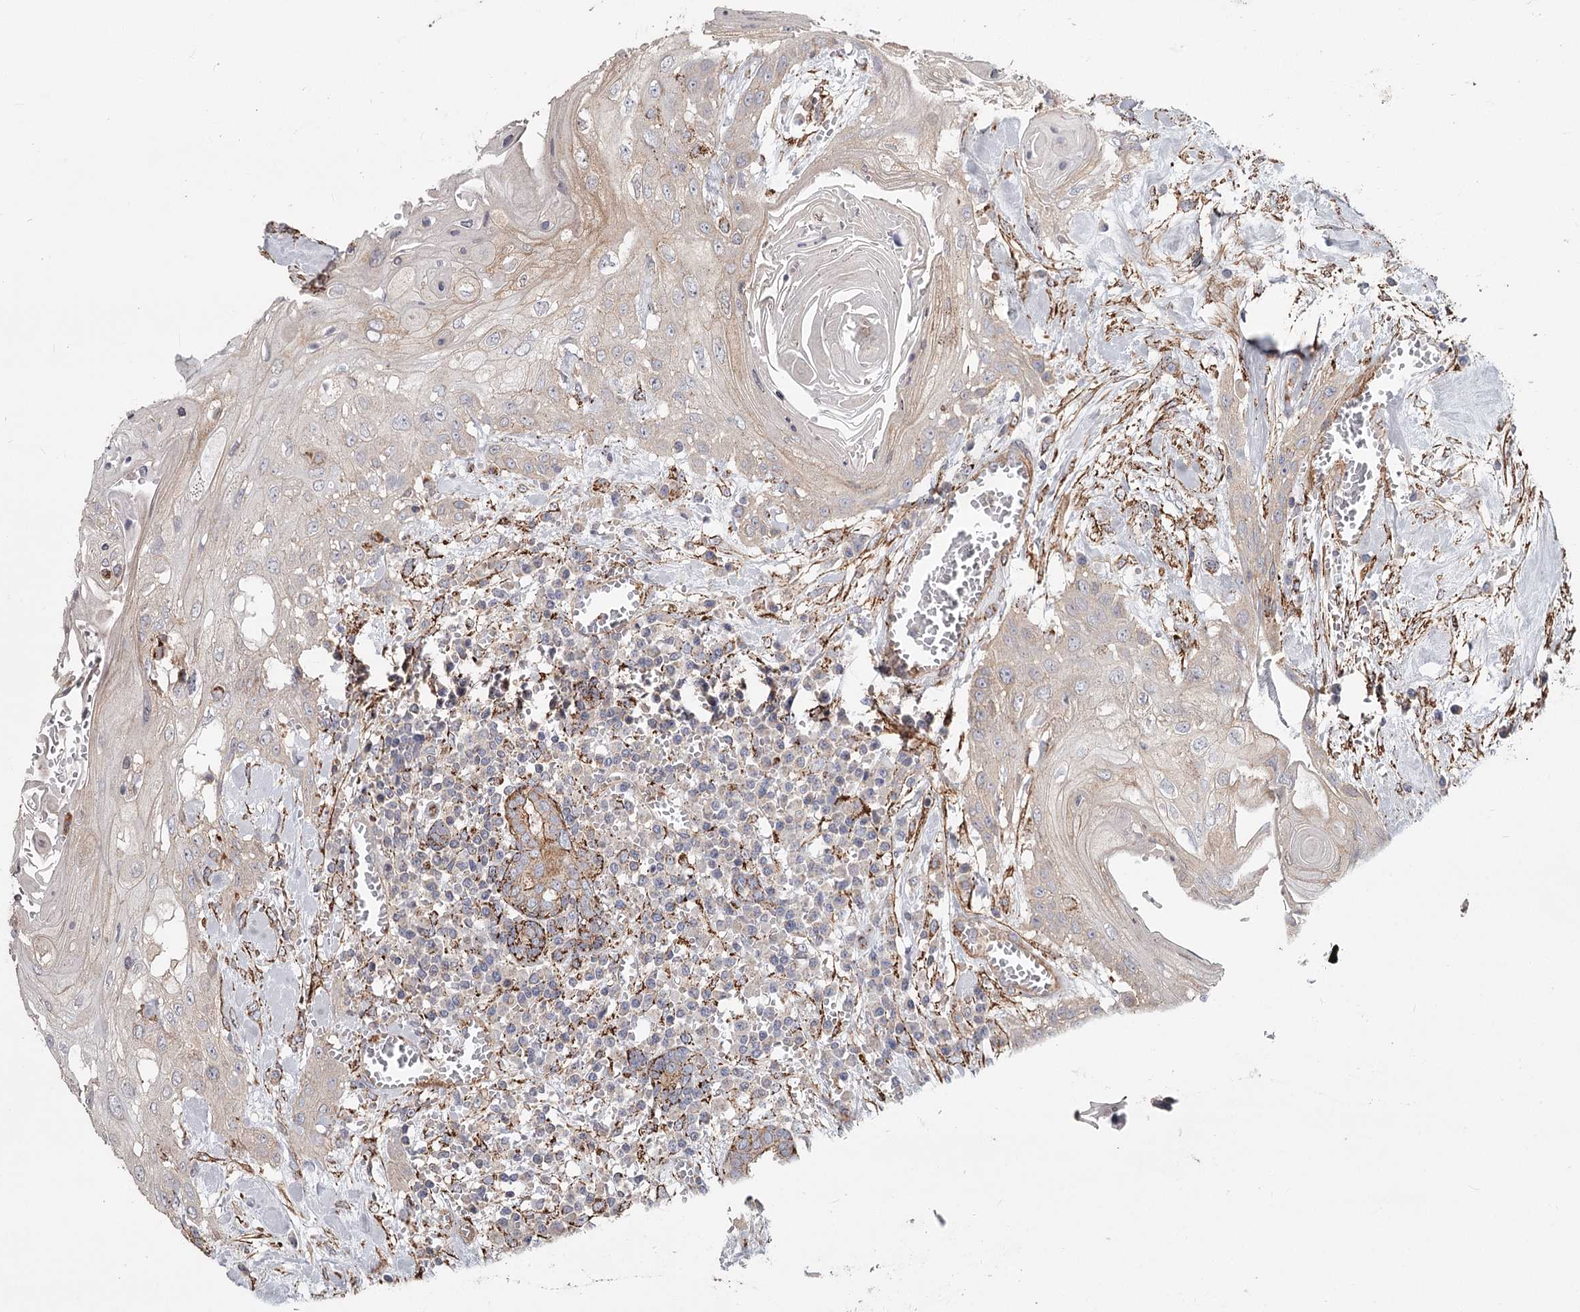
{"staining": {"intensity": "weak", "quantity": "<25%", "location": "cytoplasmic/membranous"}, "tissue": "head and neck cancer", "cell_type": "Tumor cells", "image_type": "cancer", "snomed": [{"axis": "morphology", "description": "Squamous cell carcinoma, NOS"}, {"axis": "topography", "description": "Head-Neck"}], "caption": "Micrograph shows no significant protein staining in tumor cells of head and neck cancer. The staining is performed using DAB (3,3'-diaminobenzidine) brown chromogen with nuclei counter-stained in using hematoxylin.", "gene": "DHRS9", "patient": {"sex": "female", "age": 43}}